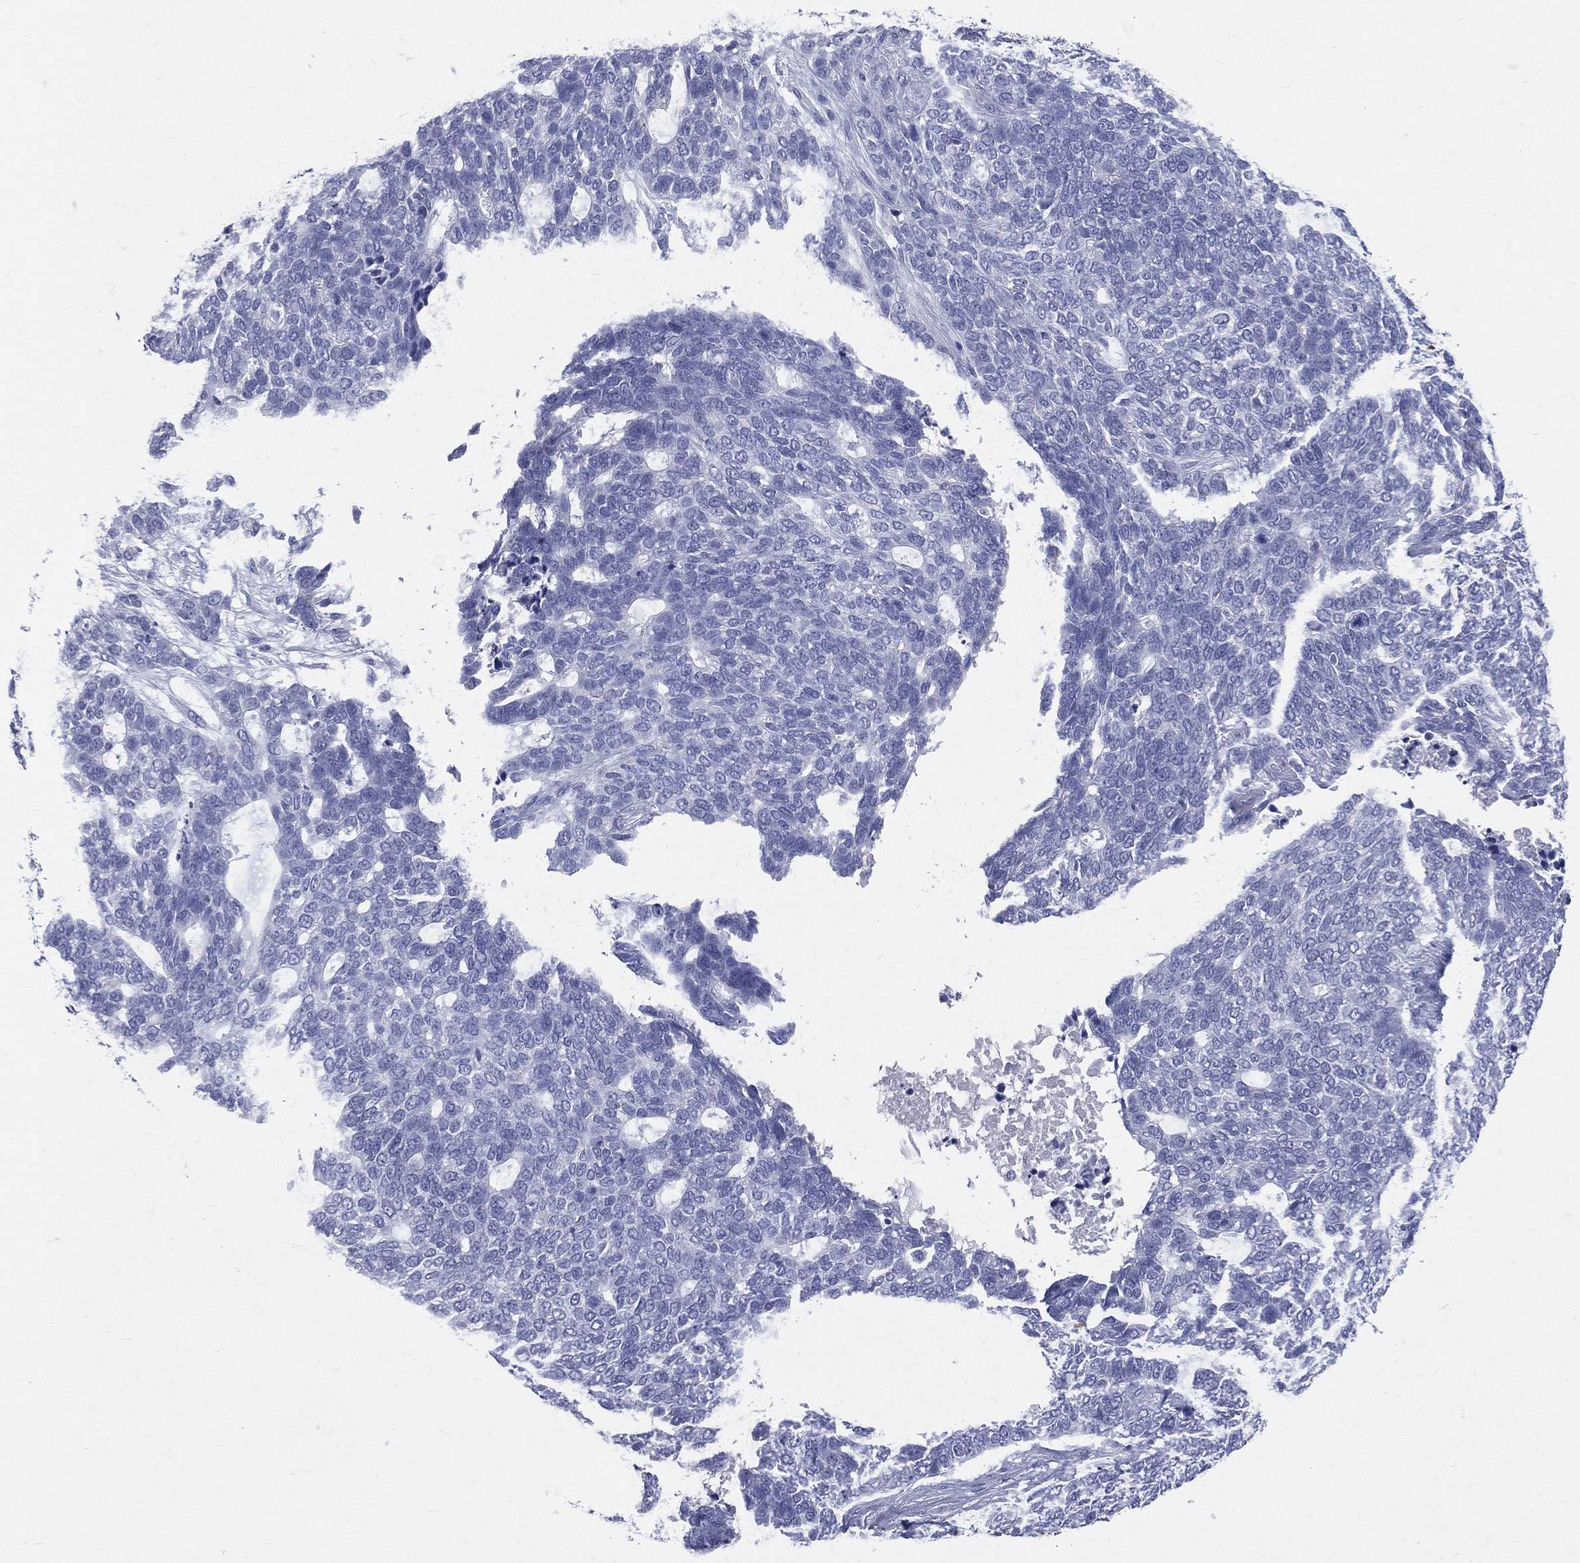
{"staining": {"intensity": "negative", "quantity": "none", "location": "none"}, "tissue": "skin cancer", "cell_type": "Tumor cells", "image_type": "cancer", "snomed": [{"axis": "morphology", "description": "Basal cell carcinoma"}, {"axis": "topography", "description": "Skin"}], "caption": "This is an IHC histopathology image of human skin basal cell carcinoma. There is no expression in tumor cells.", "gene": "CYLC1", "patient": {"sex": "female", "age": 69}}